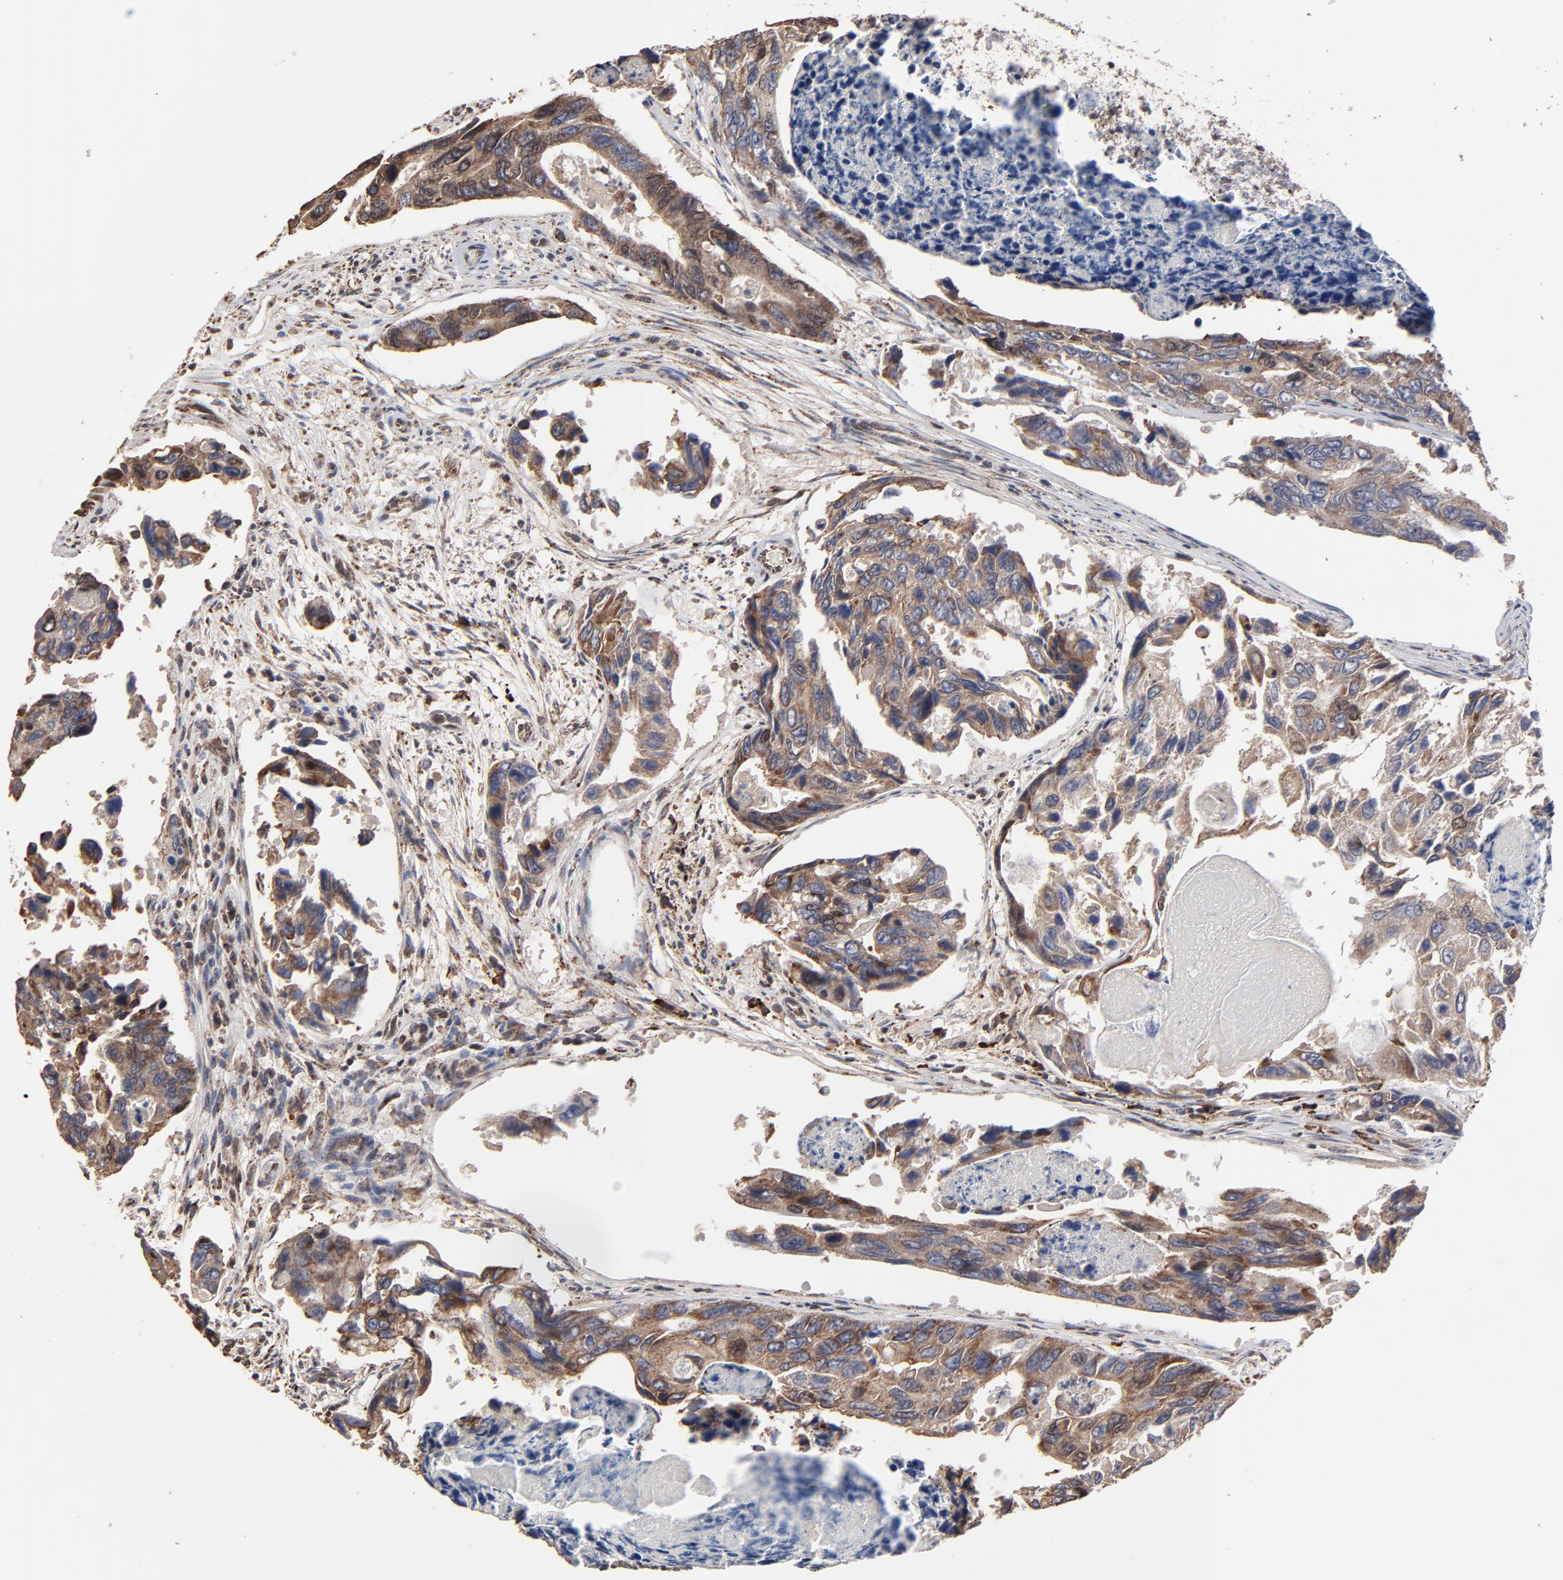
{"staining": {"intensity": "moderate", "quantity": ">75%", "location": "cytoplasmic/membranous"}, "tissue": "colorectal cancer", "cell_type": "Tumor cells", "image_type": "cancer", "snomed": [{"axis": "morphology", "description": "Adenocarcinoma, NOS"}, {"axis": "topography", "description": "Colon"}], "caption": "Tumor cells demonstrate moderate cytoplasmic/membranous staining in approximately >75% of cells in colorectal cancer. The staining is performed using DAB (3,3'-diaminobenzidine) brown chromogen to label protein expression. The nuclei are counter-stained blue using hematoxylin.", "gene": "CHM", "patient": {"sex": "female", "age": 86}}